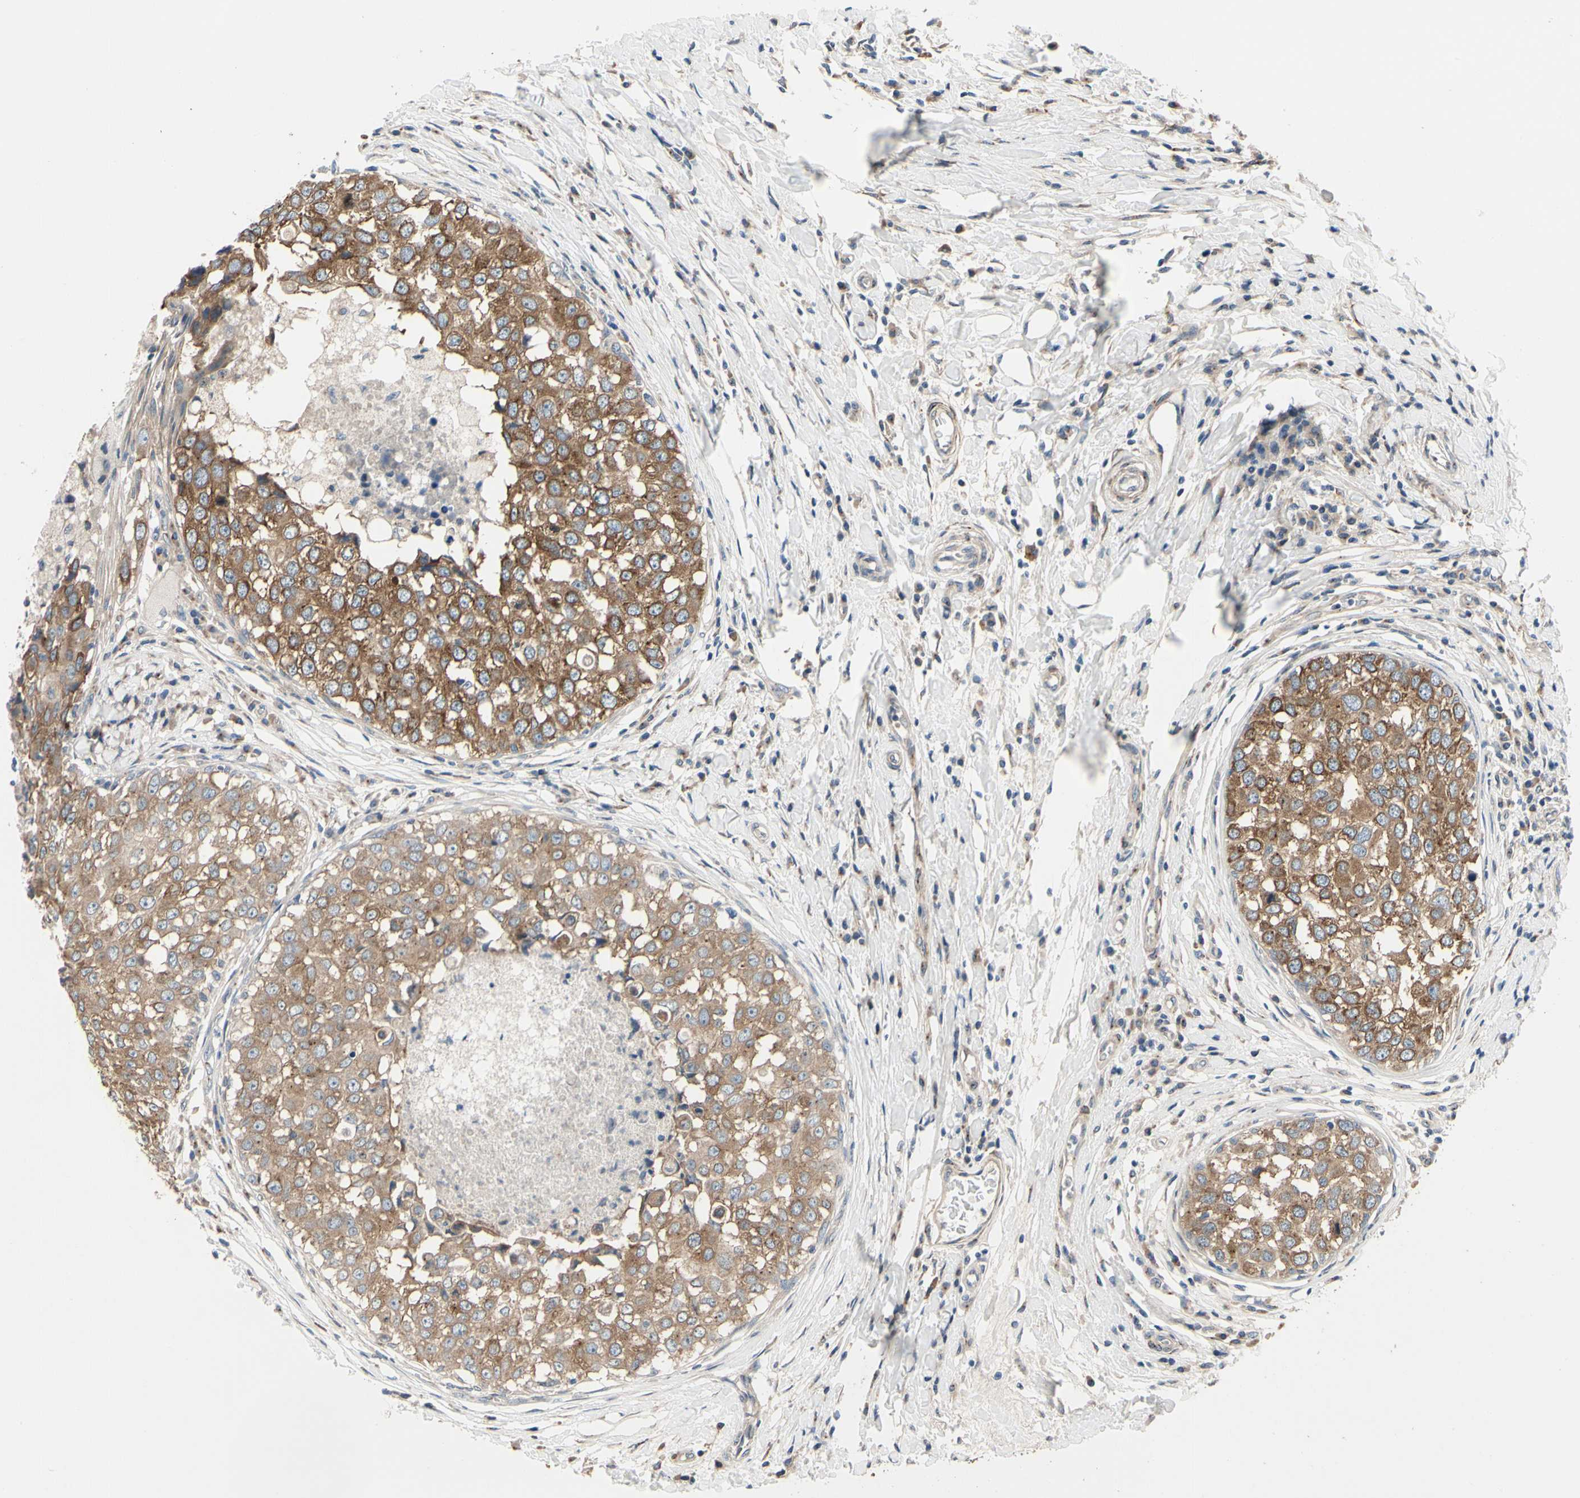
{"staining": {"intensity": "strong", "quantity": ">75%", "location": "cytoplasmic/membranous"}, "tissue": "breast cancer", "cell_type": "Tumor cells", "image_type": "cancer", "snomed": [{"axis": "morphology", "description": "Duct carcinoma"}, {"axis": "topography", "description": "Breast"}], "caption": "Human intraductal carcinoma (breast) stained with a protein marker displays strong staining in tumor cells.", "gene": "PRKAR2B", "patient": {"sex": "female", "age": 27}}